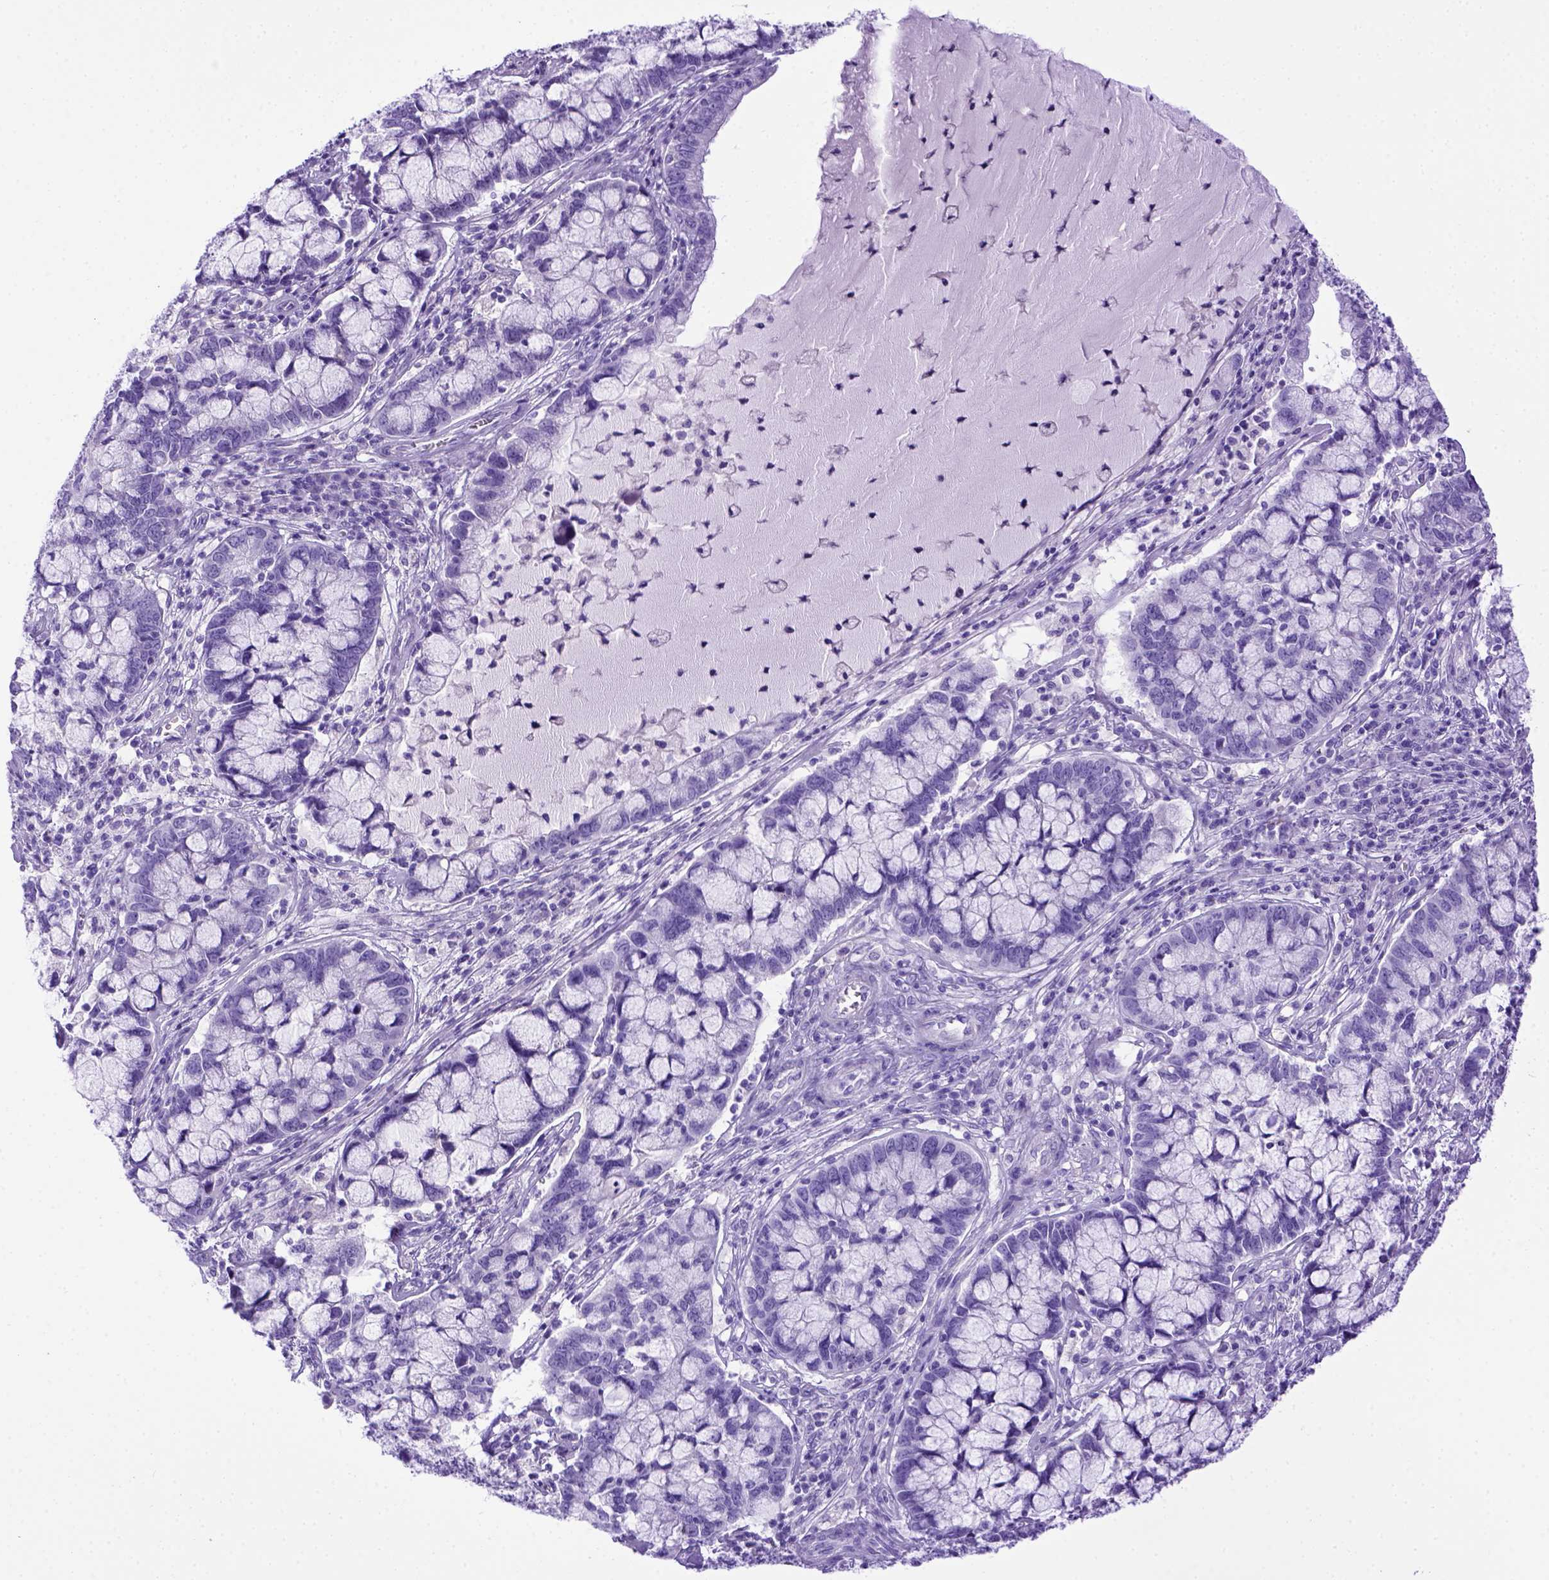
{"staining": {"intensity": "negative", "quantity": "none", "location": "none"}, "tissue": "cervical cancer", "cell_type": "Tumor cells", "image_type": "cancer", "snomed": [{"axis": "morphology", "description": "Adenocarcinoma, NOS"}, {"axis": "topography", "description": "Cervix"}], "caption": "A micrograph of cervical cancer (adenocarcinoma) stained for a protein demonstrates no brown staining in tumor cells.", "gene": "MEOX2", "patient": {"sex": "female", "age": 40}}